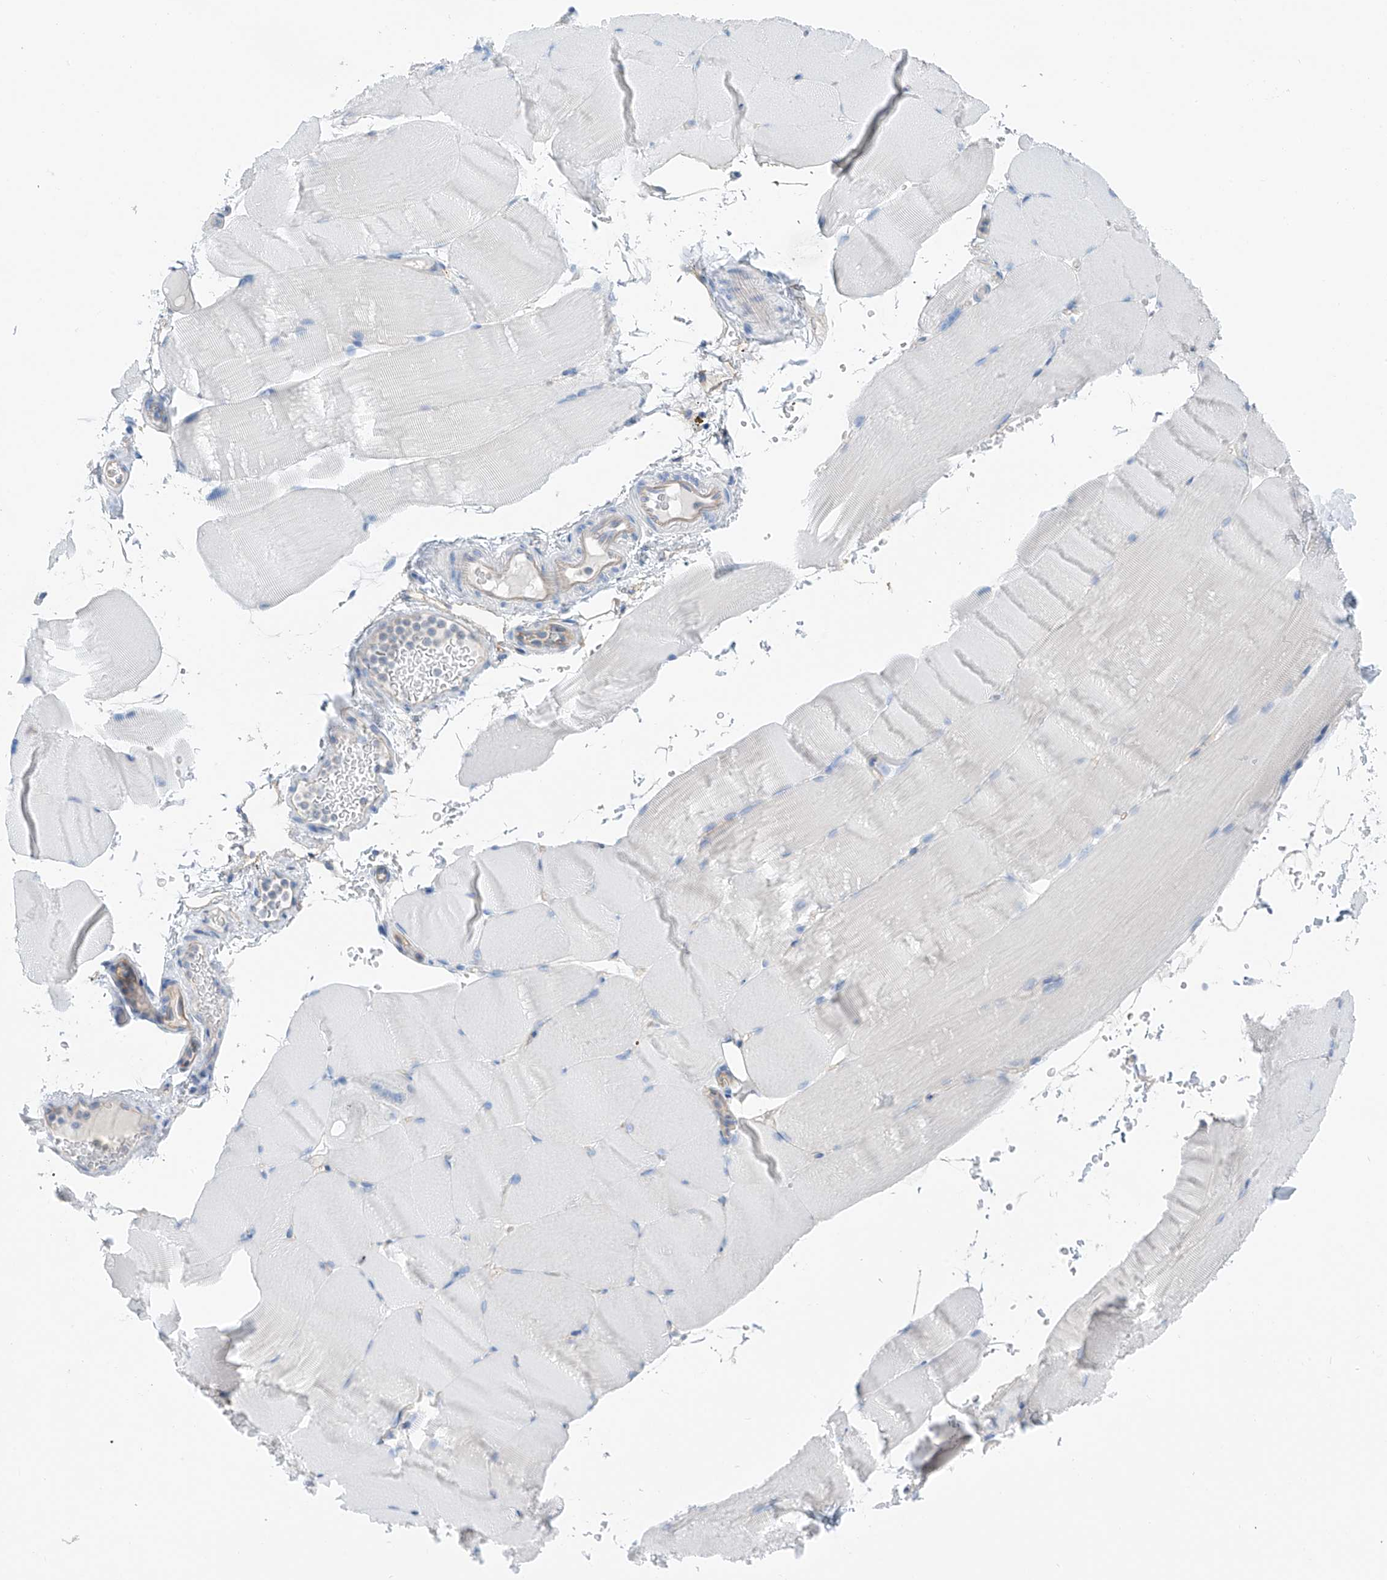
{"staining": {"intensity": "negative", "quantity": "none", "location": "none"}, "tissue": "skeletal muscle", "cell_type": "Myocytes", "image_type": "normal", "snomed": [{"axis": "morphology", "description": "Normal tissue, NOS"}, {"axis": "topography", "description": "Skeletal muscle"}, {"axis": "topography", "description": "Parathyroid gland"}], "caption": "DAB immunohistochemical staining of benign human skeletal muscle shows no significant positivity in myocytes. (Stains: DAB immunohistochemistry with hematoxylin counter stain, Microscopy: brightfield microscopy at high magnification).", "gene": "ITGA9", "patient": {"sex": "female", "age": 37}}